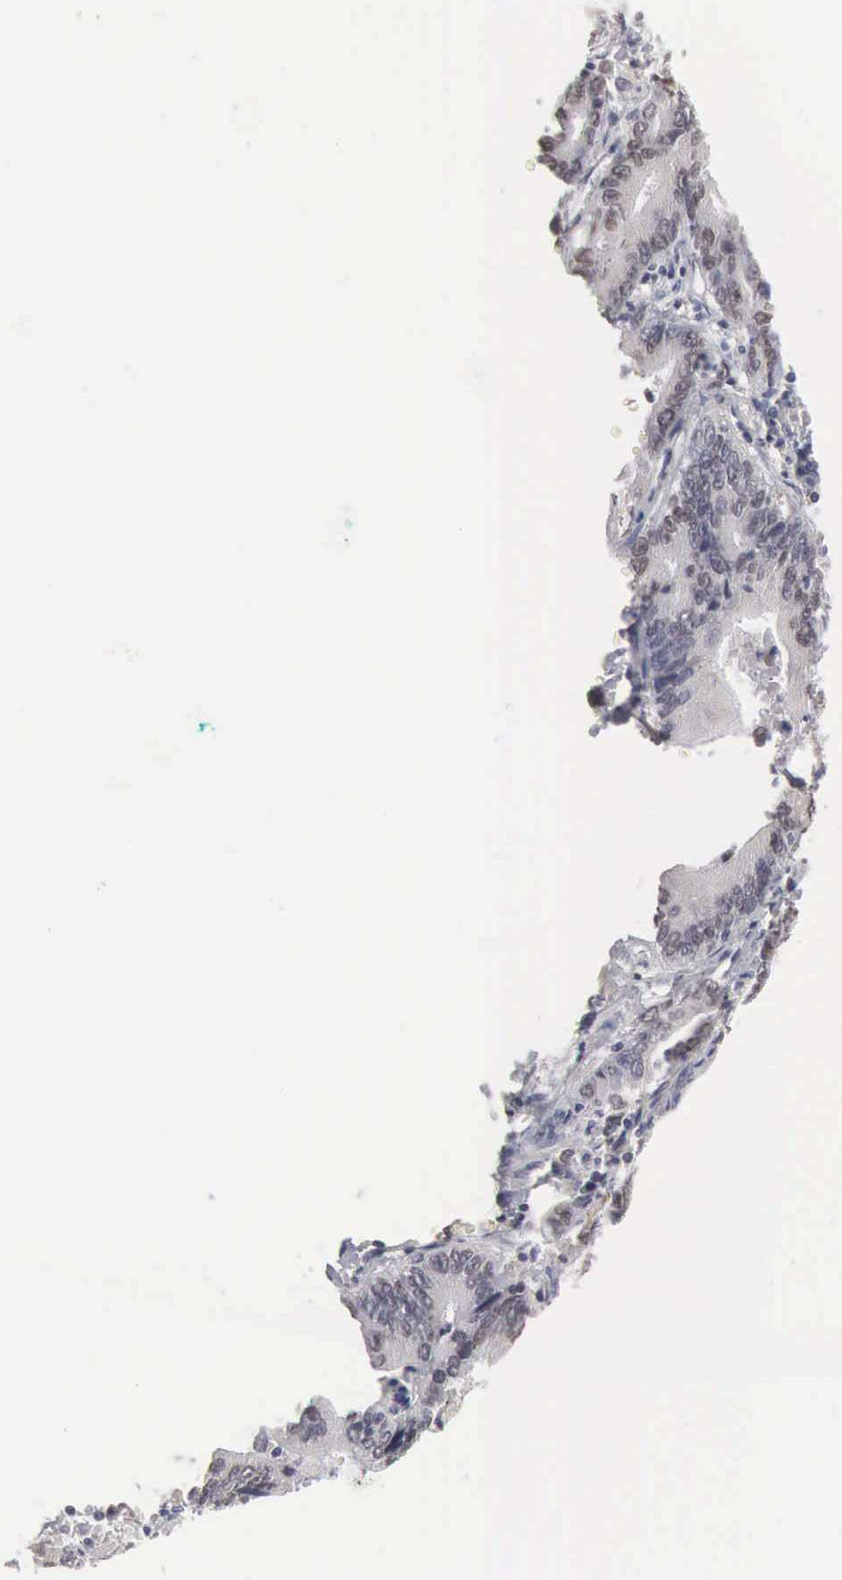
{"staining": {"intensity": "weak", "quantity": "25%-75%", "location": "nuclear"}, "tissue": "stomach cancer", "cell_type": "Tumor cells", "image_type": "cancer", "snomed": [{"axis": "morphology", "description": "Adenocarcinoma, NOS"}, {"axis": "topography", "description": "Stomach, upper"}], "caption": "Immunohistochemistry photomicrograph of neoplastic tissue: adenocarcinoma (stomach) stained using immunohistochemistry demonstrates low levels of weak protein expression localized specifically in the nuclear of tumor cells, appearing as a nuclear brown color.", "gene": "HMOX1", "patient": {"sex": "male", "age": 63}}